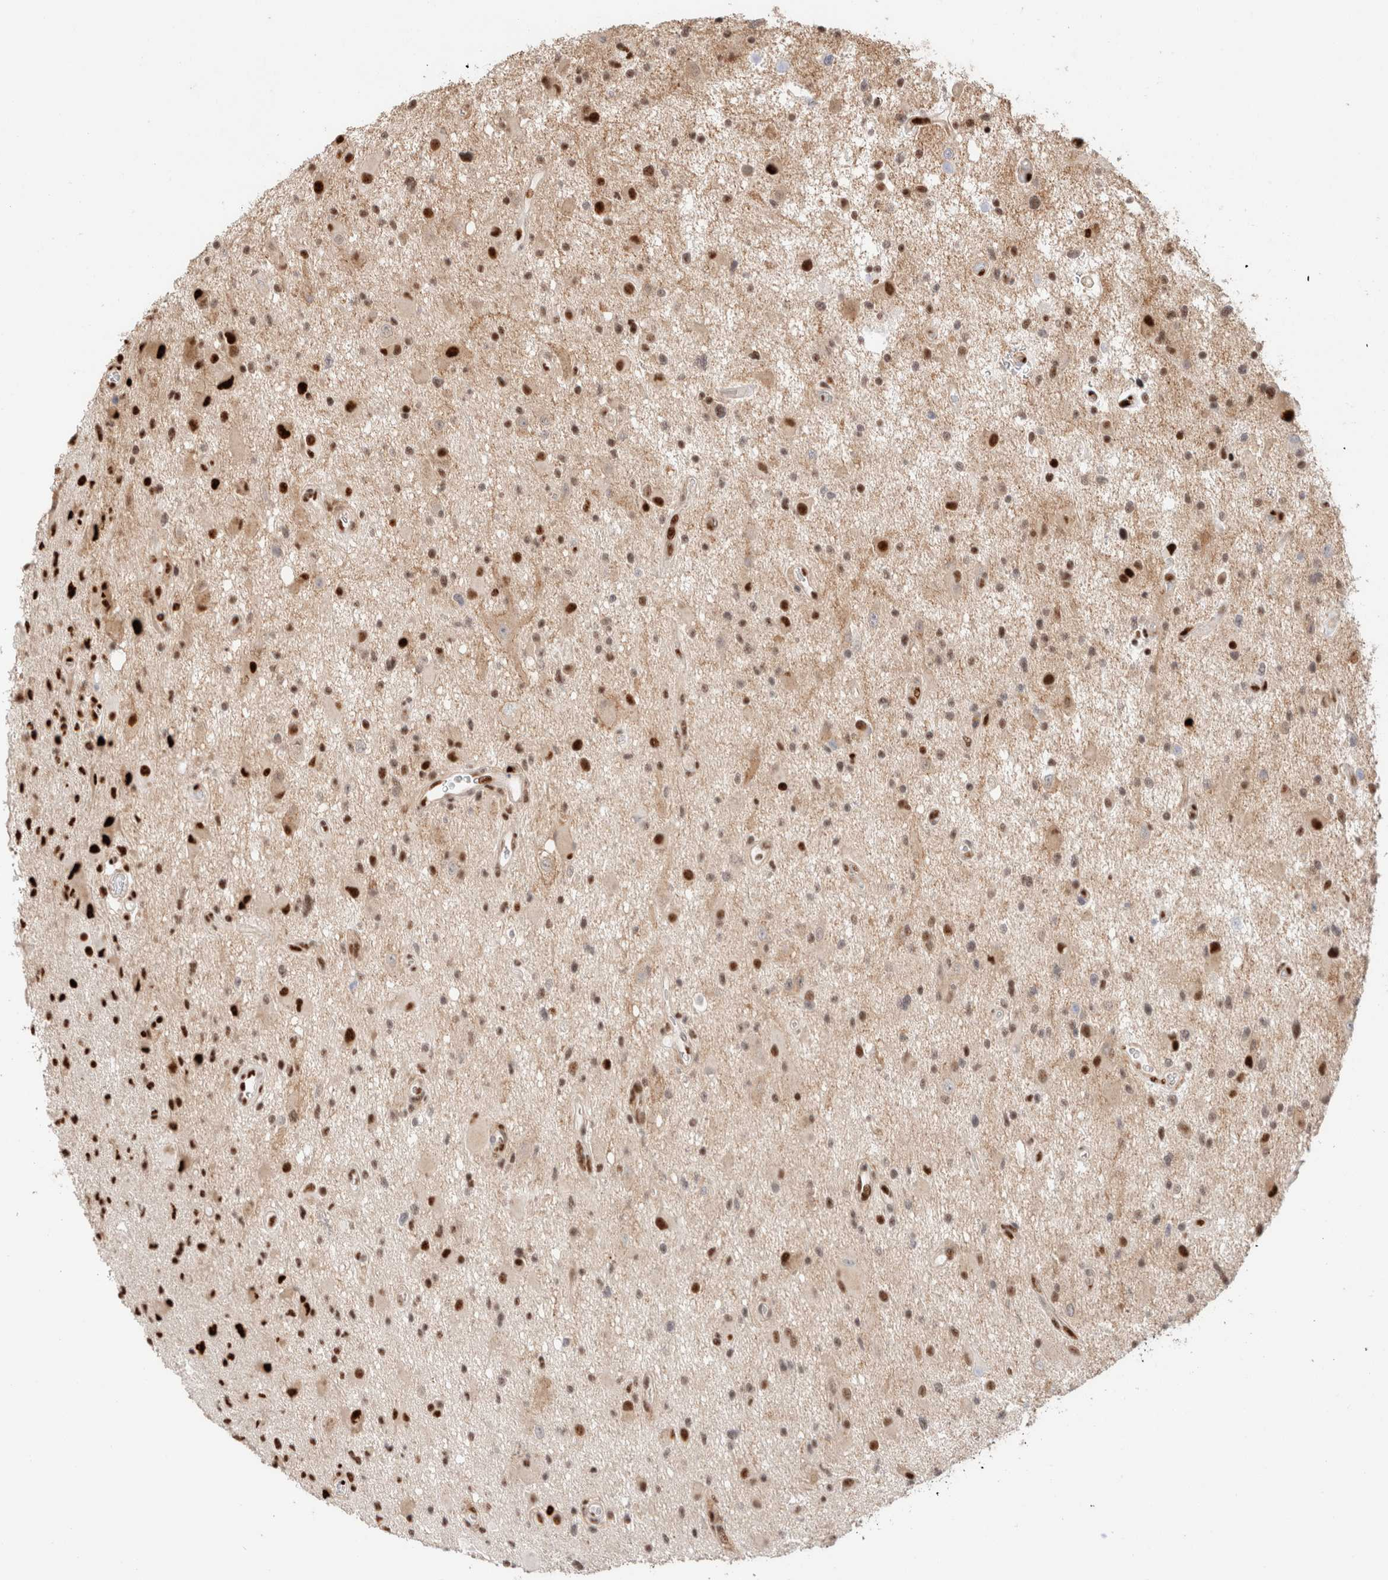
{"staining": {"intensity": "strong", "quantity": "25%-75%", "location": "nuclear"}, "tissue": "glioma", "cell_type": "Tumor cells", "image_type": "cancer", "snomed": [{"axis": "morphology", "description": "Glioma, malignant, High grade"}, {"axis": "topography", "description": "Brain"}], "caption": "Tumor cells display high levels of strong nuclear expression in about 25%-75% of cells in human glioma.", "gene": "ID3", "patient": {"sex": "male", "age": 33}}